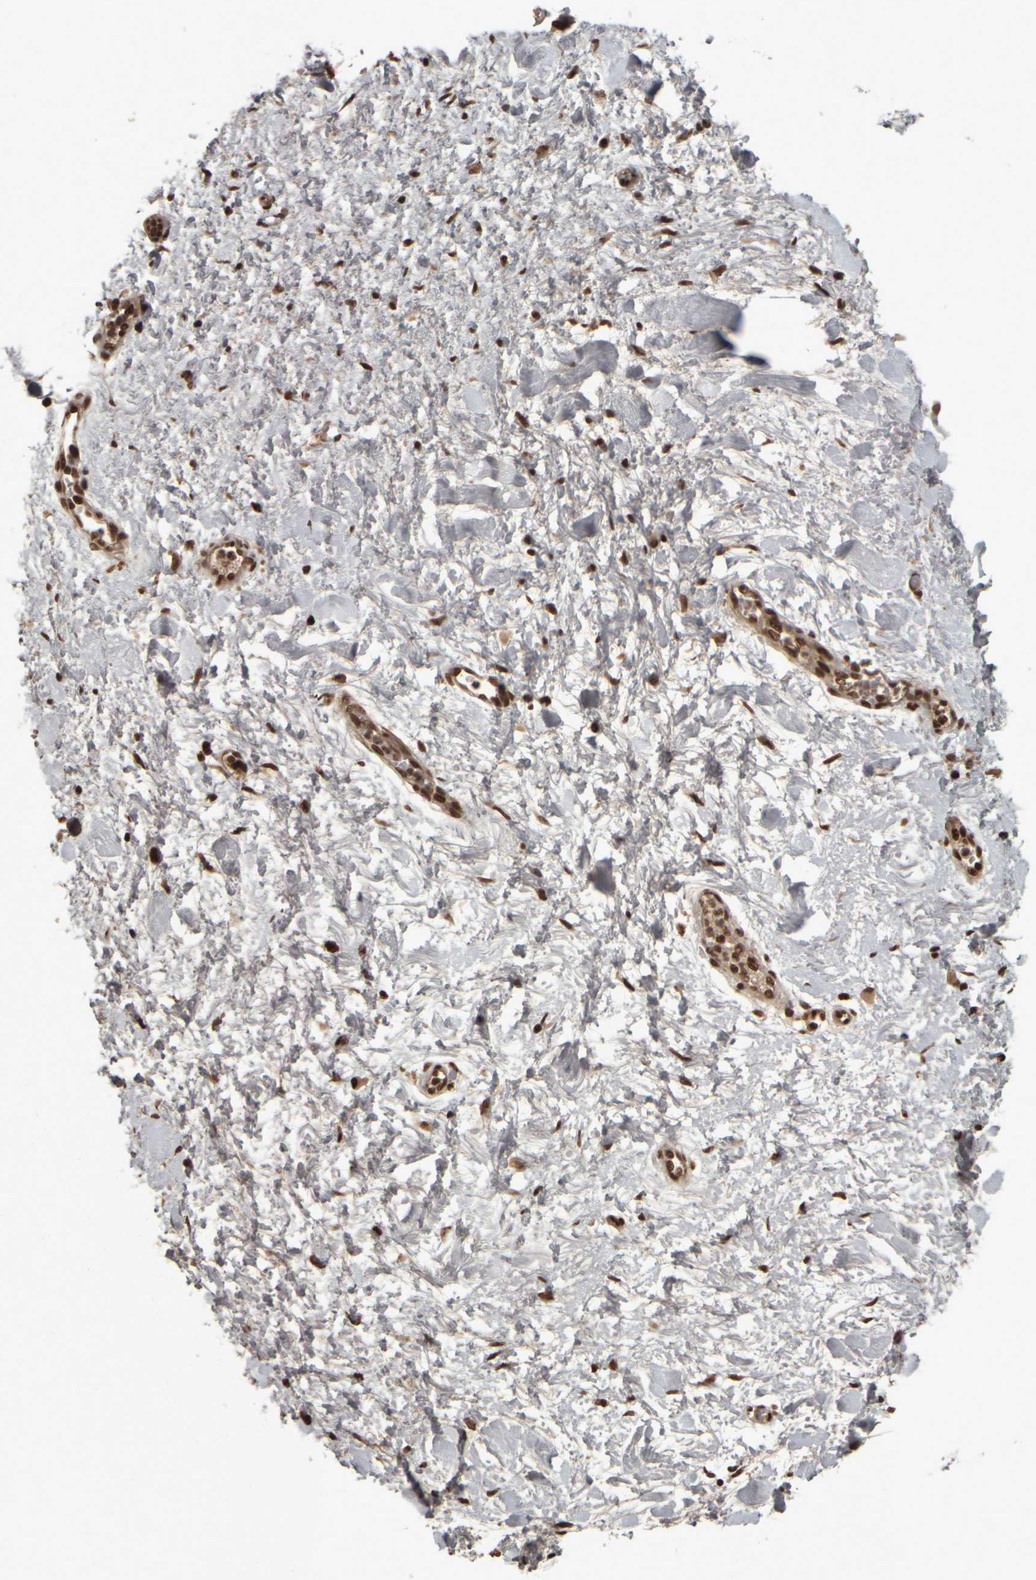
{"staining": {"intensity": "strong", "quantity": ">75%", "location": "nuclear"}, "tissue": "adipose tissue", "cell_type": "Adipocytes", "image_type": "normal", "snomed": [{"axis": "morphology", "description": "Normal tissue, NOS"}, {"axis": "topography", "description": "Kidney"}, {"axis": "topography", "description": "Peripheral nerve tissue"}], "caption": "Immunohistochemical staining of benign human adipose tissue exhibits >75% levels of strong nuclear protein positivity in about >75% of adipocytes.", "gene": "ZFHX4", "patient": {"sex": "male", "age": 7}}